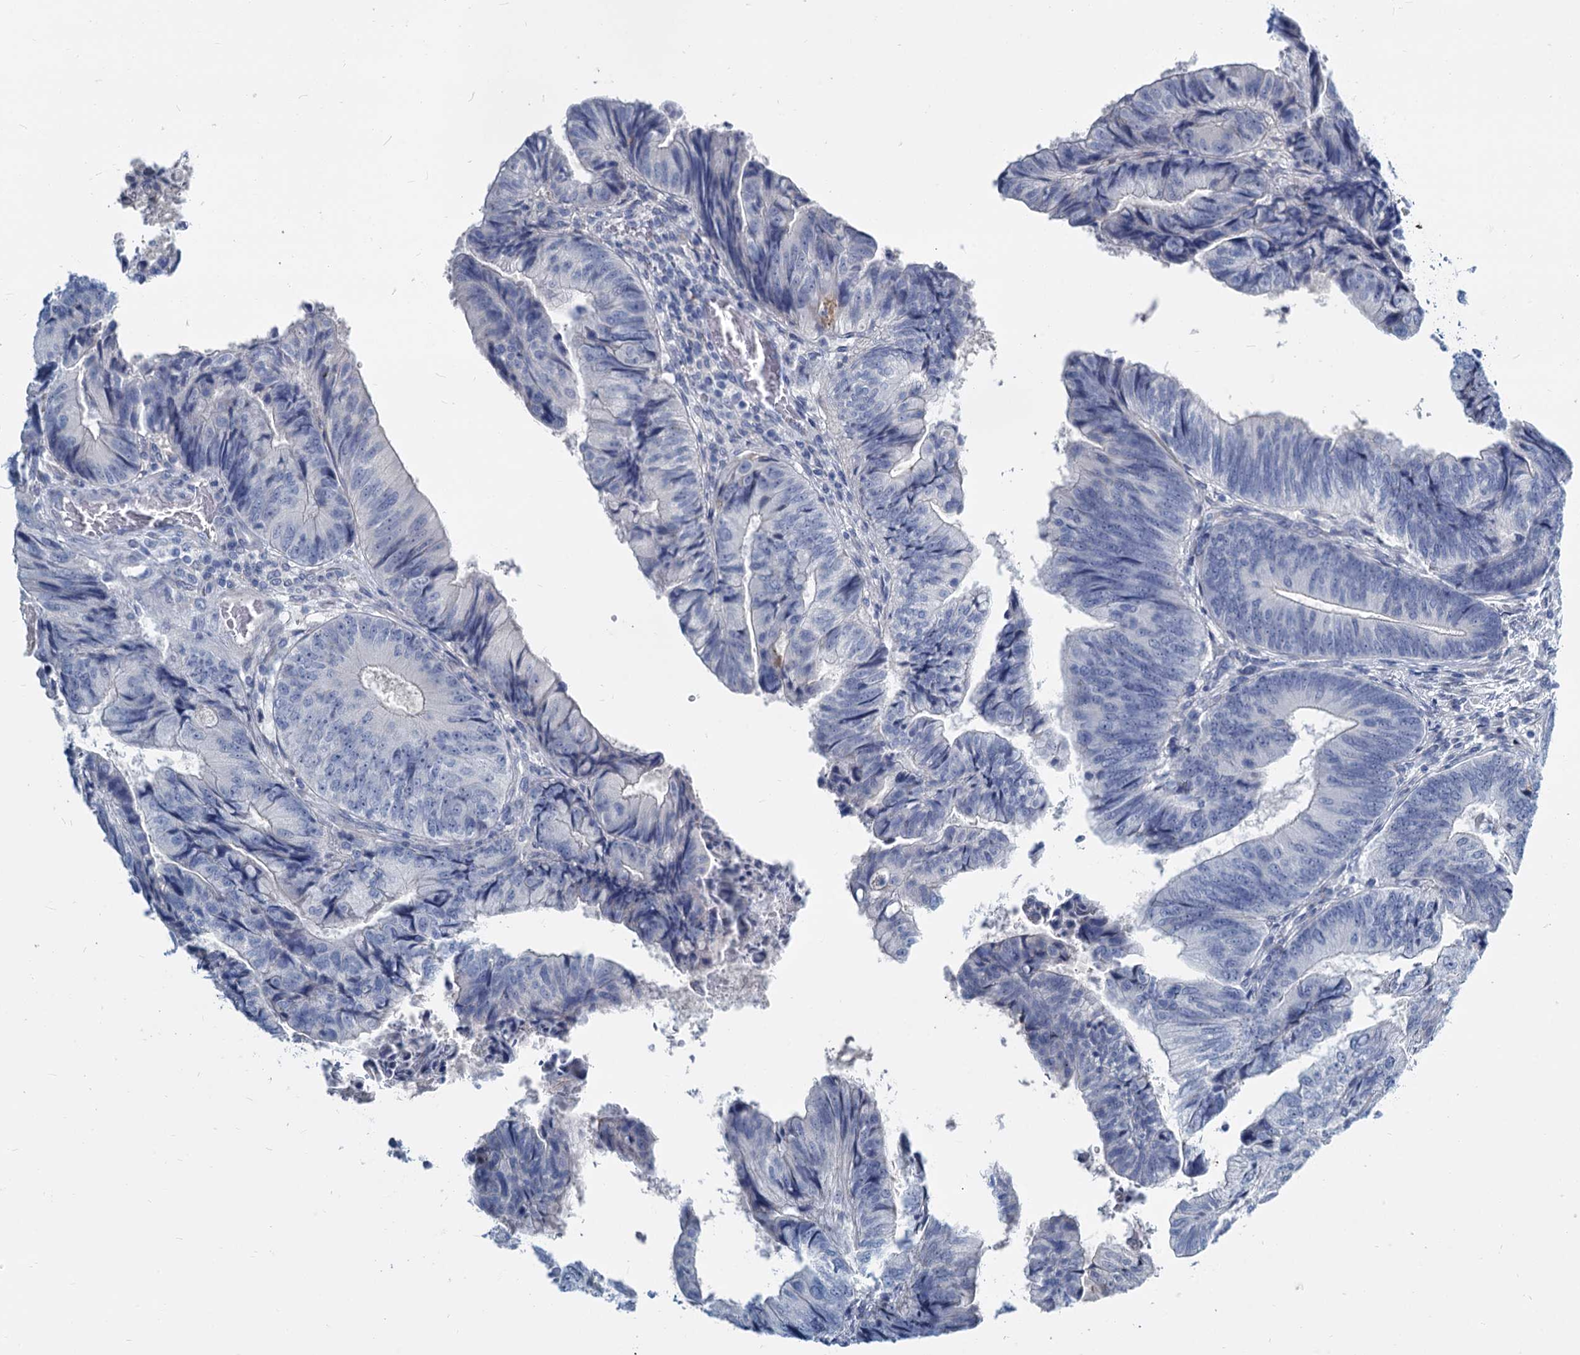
{"staining": {"intensity": "negative", "quantity": "none", "location": "none"}, "tissue": "colorectal cancer", "cell_type": "Tumor cells", "image_type": "cancer", "snomed": [{"axis": "morphology", "description": "Adenocarcinoma, NOS"}, {"axis": "topography", "description": "Colon"}], "caption": "Immunohistochemistry (IHC) histopathology image of colorectal cancer stained for a protein (brown), which reveals no staining in tumor cells. Brightfield microscopy of immunohistochemistry stained with DAB (3,3'-diaminobenzidine) (brown) and hematoxylin (blue), captured at high magnification.", "gene": "GSTM3", "patient": {"sex": "female", "age": 67}}